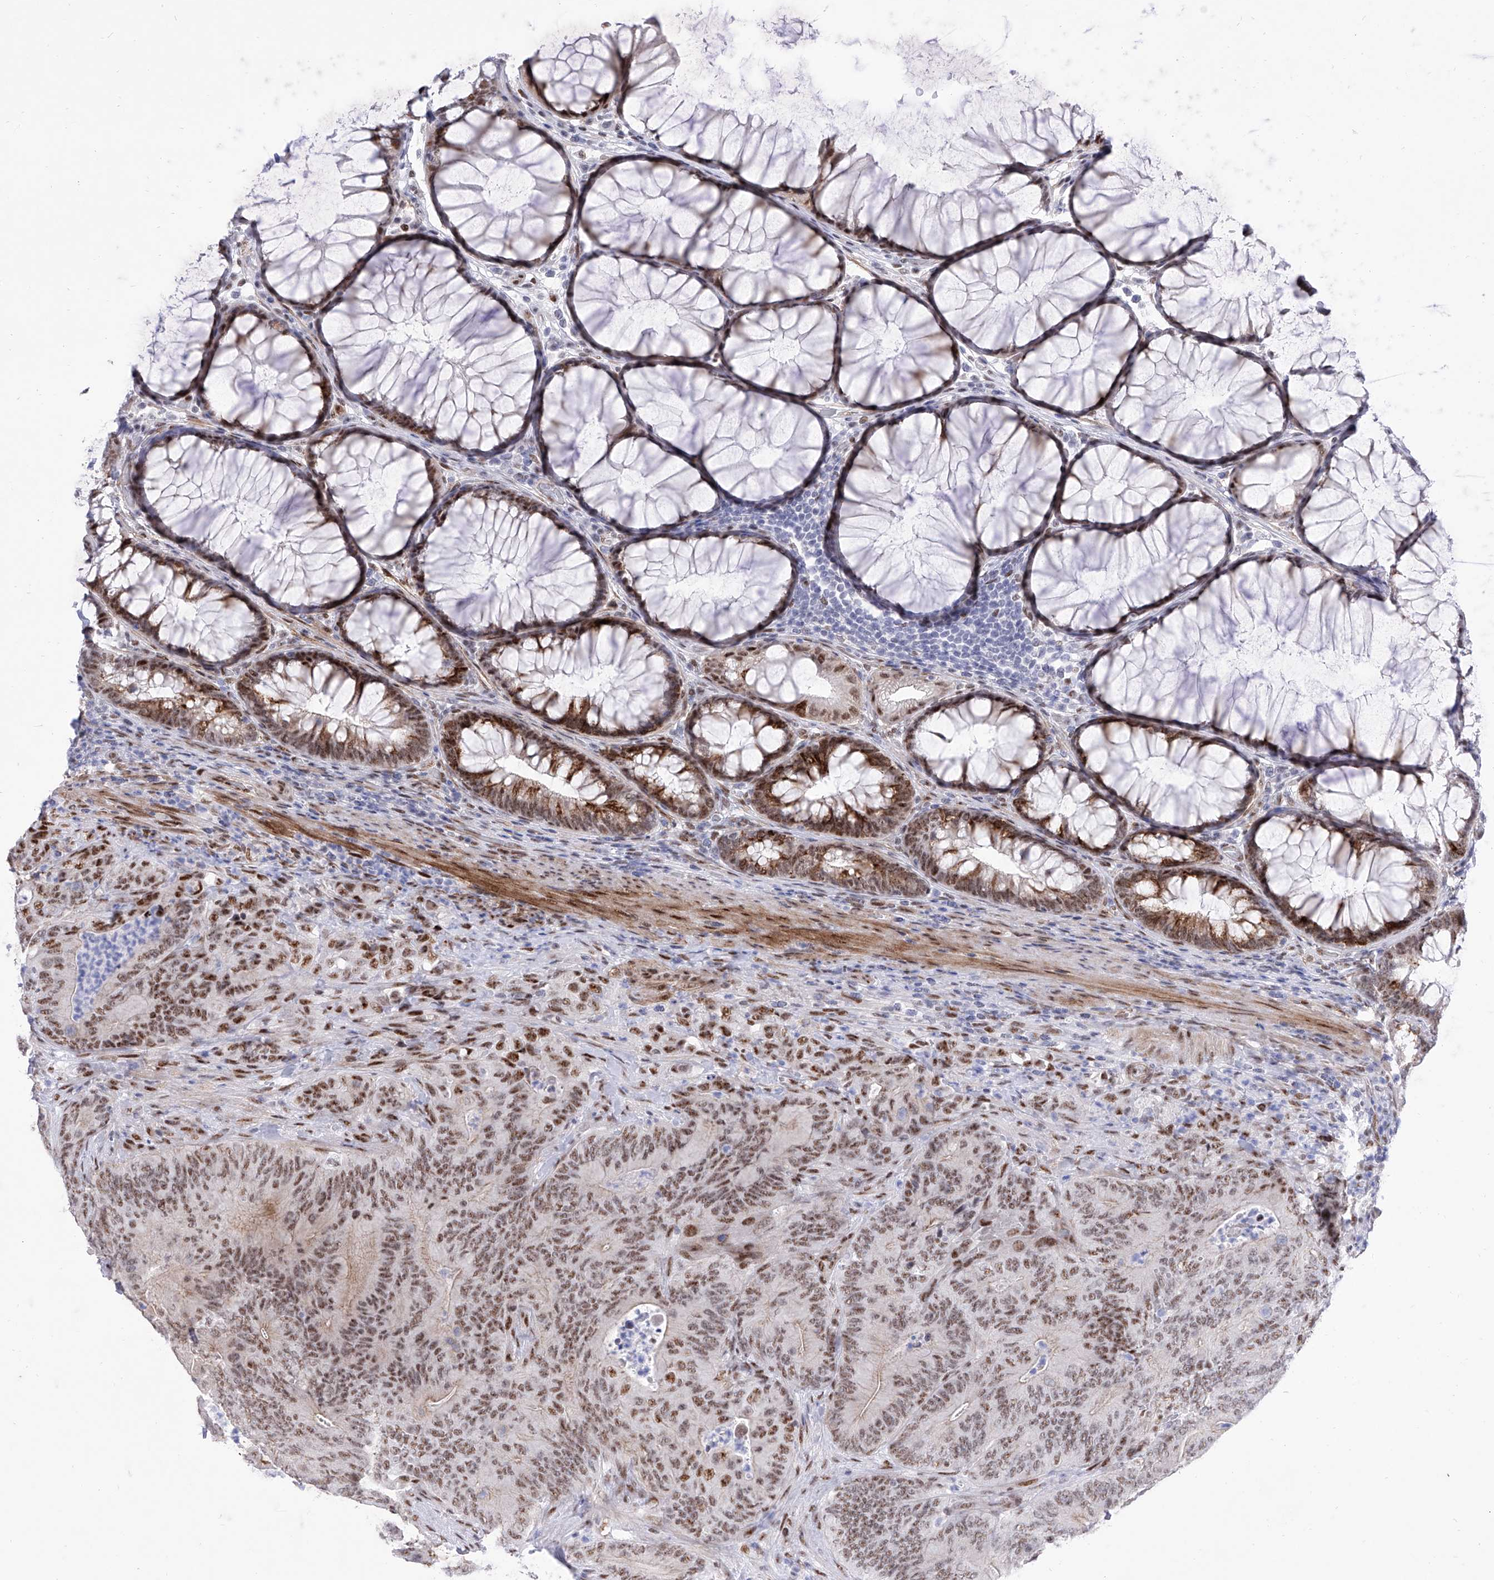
{"staining": {"intensity": "moderate", "quantity": ">75%", "location": "nuclear"}, "tissue": "colorectal cancer", "cell_type": "Tumor cells", "image_type": "cancer", "snomed": [{"axis": "morphology", "description": "Normal tissue, NOS"}, {"axis": "topography", "description": "Colon"}], "caption": "Immunohistochemical staining of colorectal cancer exhibits medium levels of moderate nuclear protein staining in about >75% of tumor cells.", "gene": "ATN1", "patient": {"sex": "female", "age": 82}}